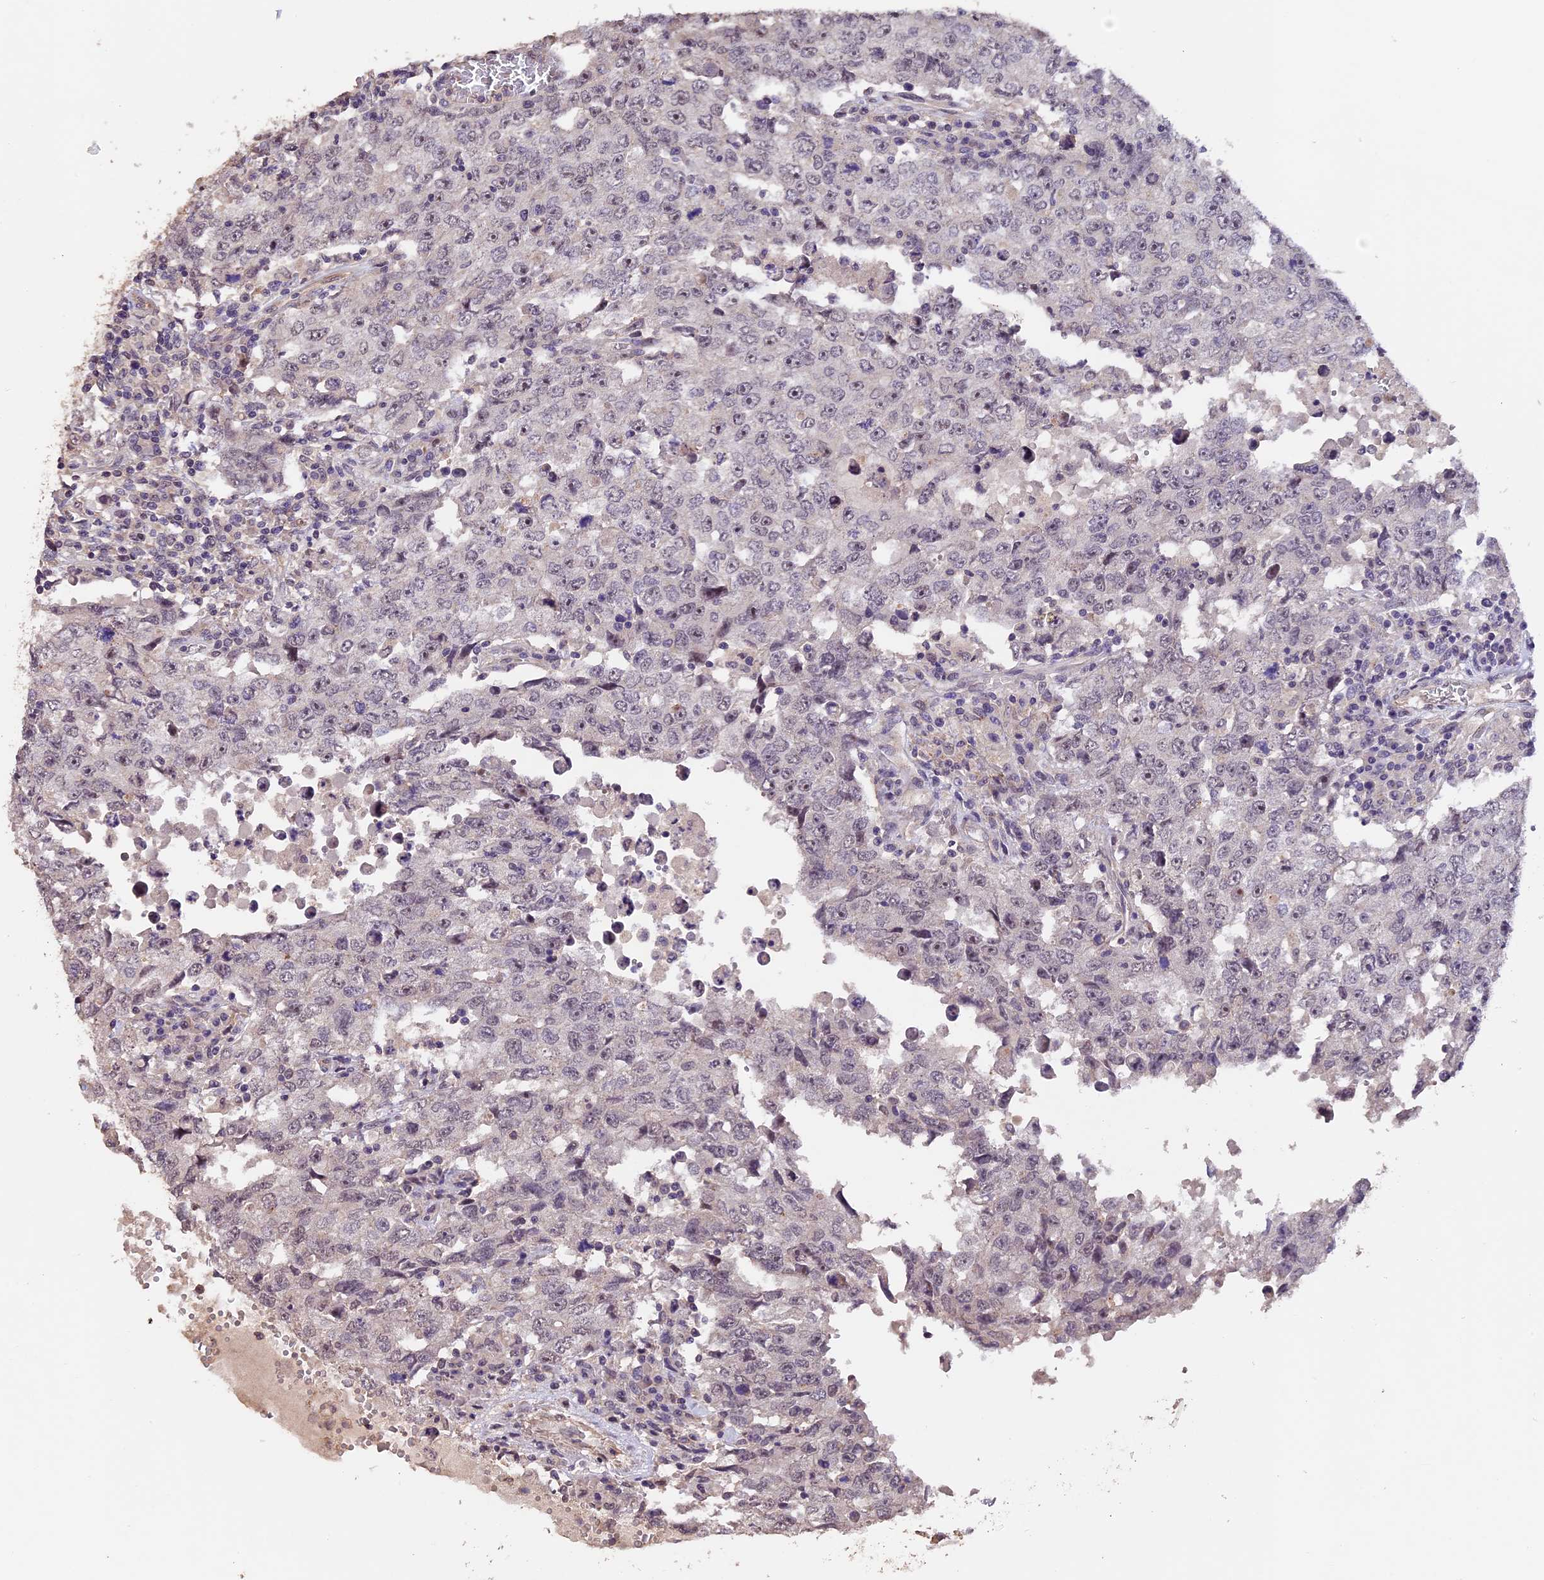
{"staining": {"intensity": "negative", "quantity": "none", "location": "none"}, "tissue": "testis cancer", "cell_type": "Tumor cells", "image_type": "cancer", "snomed": [{"axis": "morphology", "description": "Carcinoma, Embryonal, NOS"}, {"axis": "topography", "description": "Testis"}], "caption": "Human testis cancer (embryonal carcinoma) stained for a protein using IHC shows no positivity in tumor cells.", "gene": "GNB5", "patient": {"sex": "male", "age": 26}}